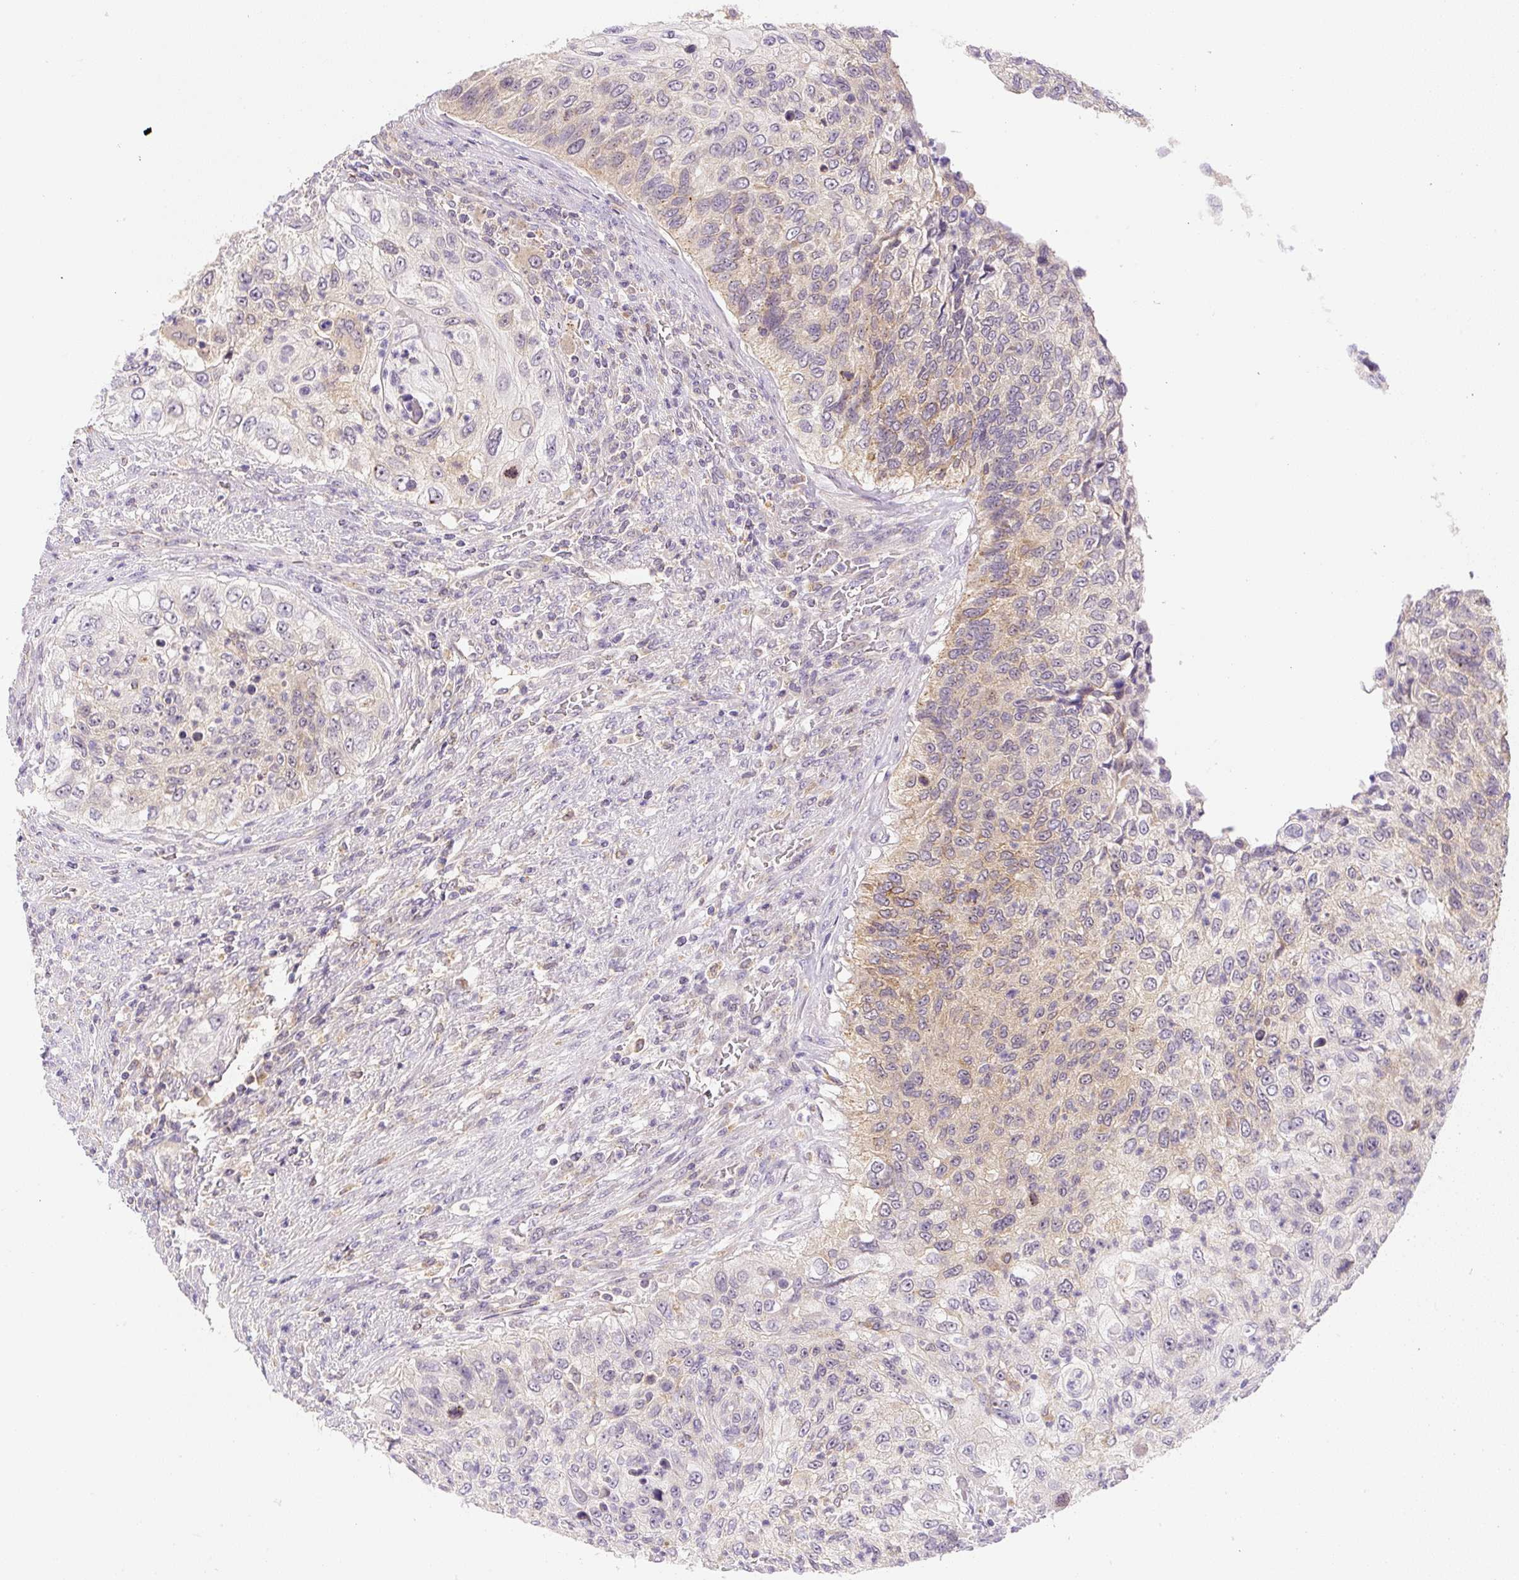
{"staining": {"intensity": "weak", "quantity": "25%-75%", "location": "cytoplasmic/membranous"}, "tissue": "urothelial cancer", "cell_type": "Tumor cells", "image_type": "cancer", "snomed": [{"axis": "morphology", "description": "Urothelial carcinoma, High grade"}, {"axis": "topography", "description": "Urinary bladder"}], "caption": "High-grade urothelial carcinoma tissue demonstrates weak cytoplasmic/membranous expression in approximately 25%-75% of tumor cells", "gene": "PLA2G4A", "patient": {"sex": "female", "age": 60}}